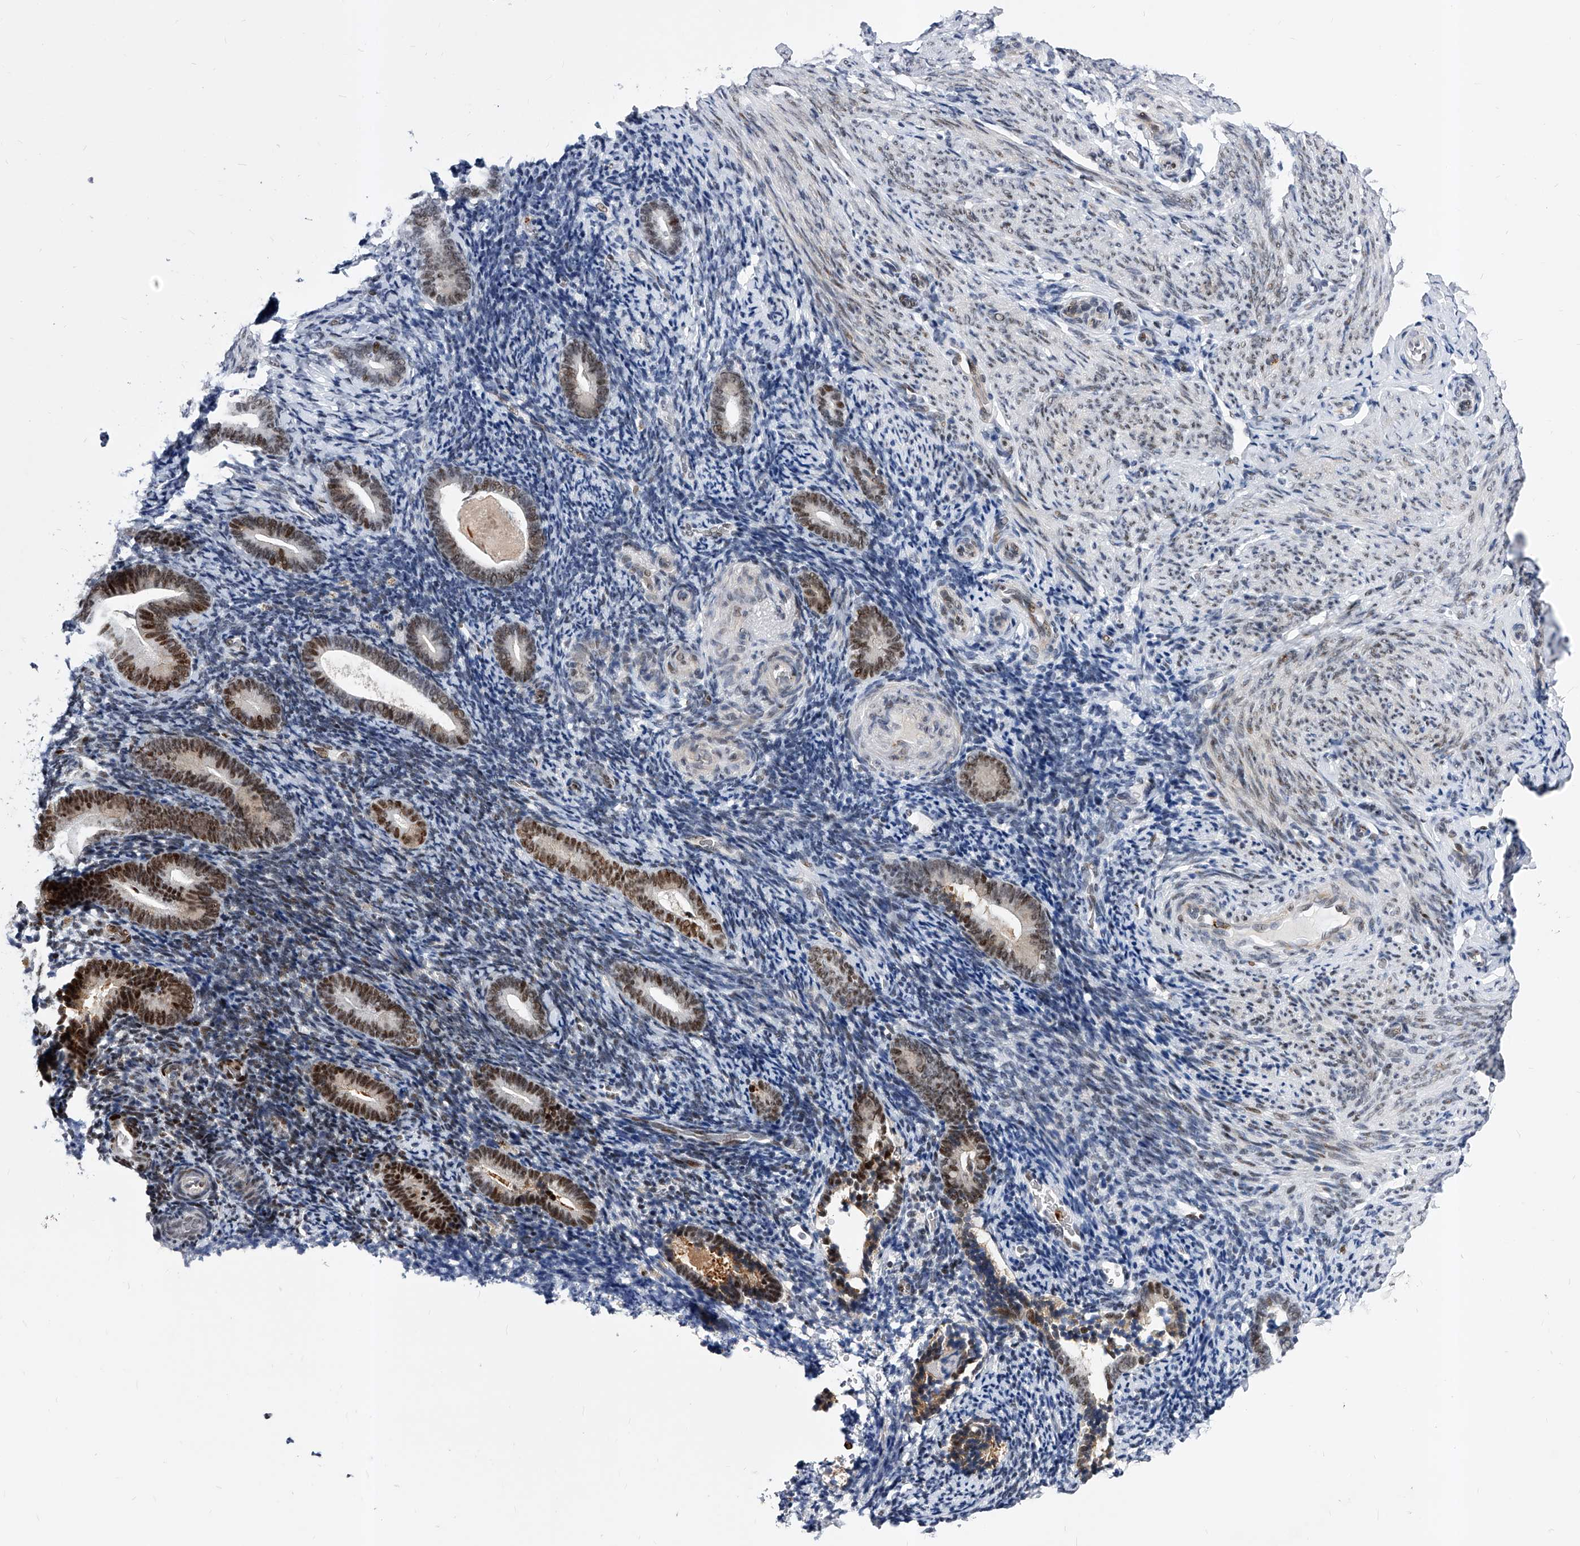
{"staining": {"intensity": "moderate", "quantity": "<25%", "location": "nuclear"}, "tissue": "endometrium", "cell_type": "Cells in endometrial stroma", "image_type": "normal", "snomed": [{"axis": "morphology", "description": "Normal tissue, NOS"}, {"axis": "topography", "description": "Endometrium"}], "caption": "Protein staining of unremarkable endometrium shows moderate nuclear staining in approximately <25% of cells in endometrial stroma.", "gene": "TESK2", "patient": {"sex": "female", "age": 51}}